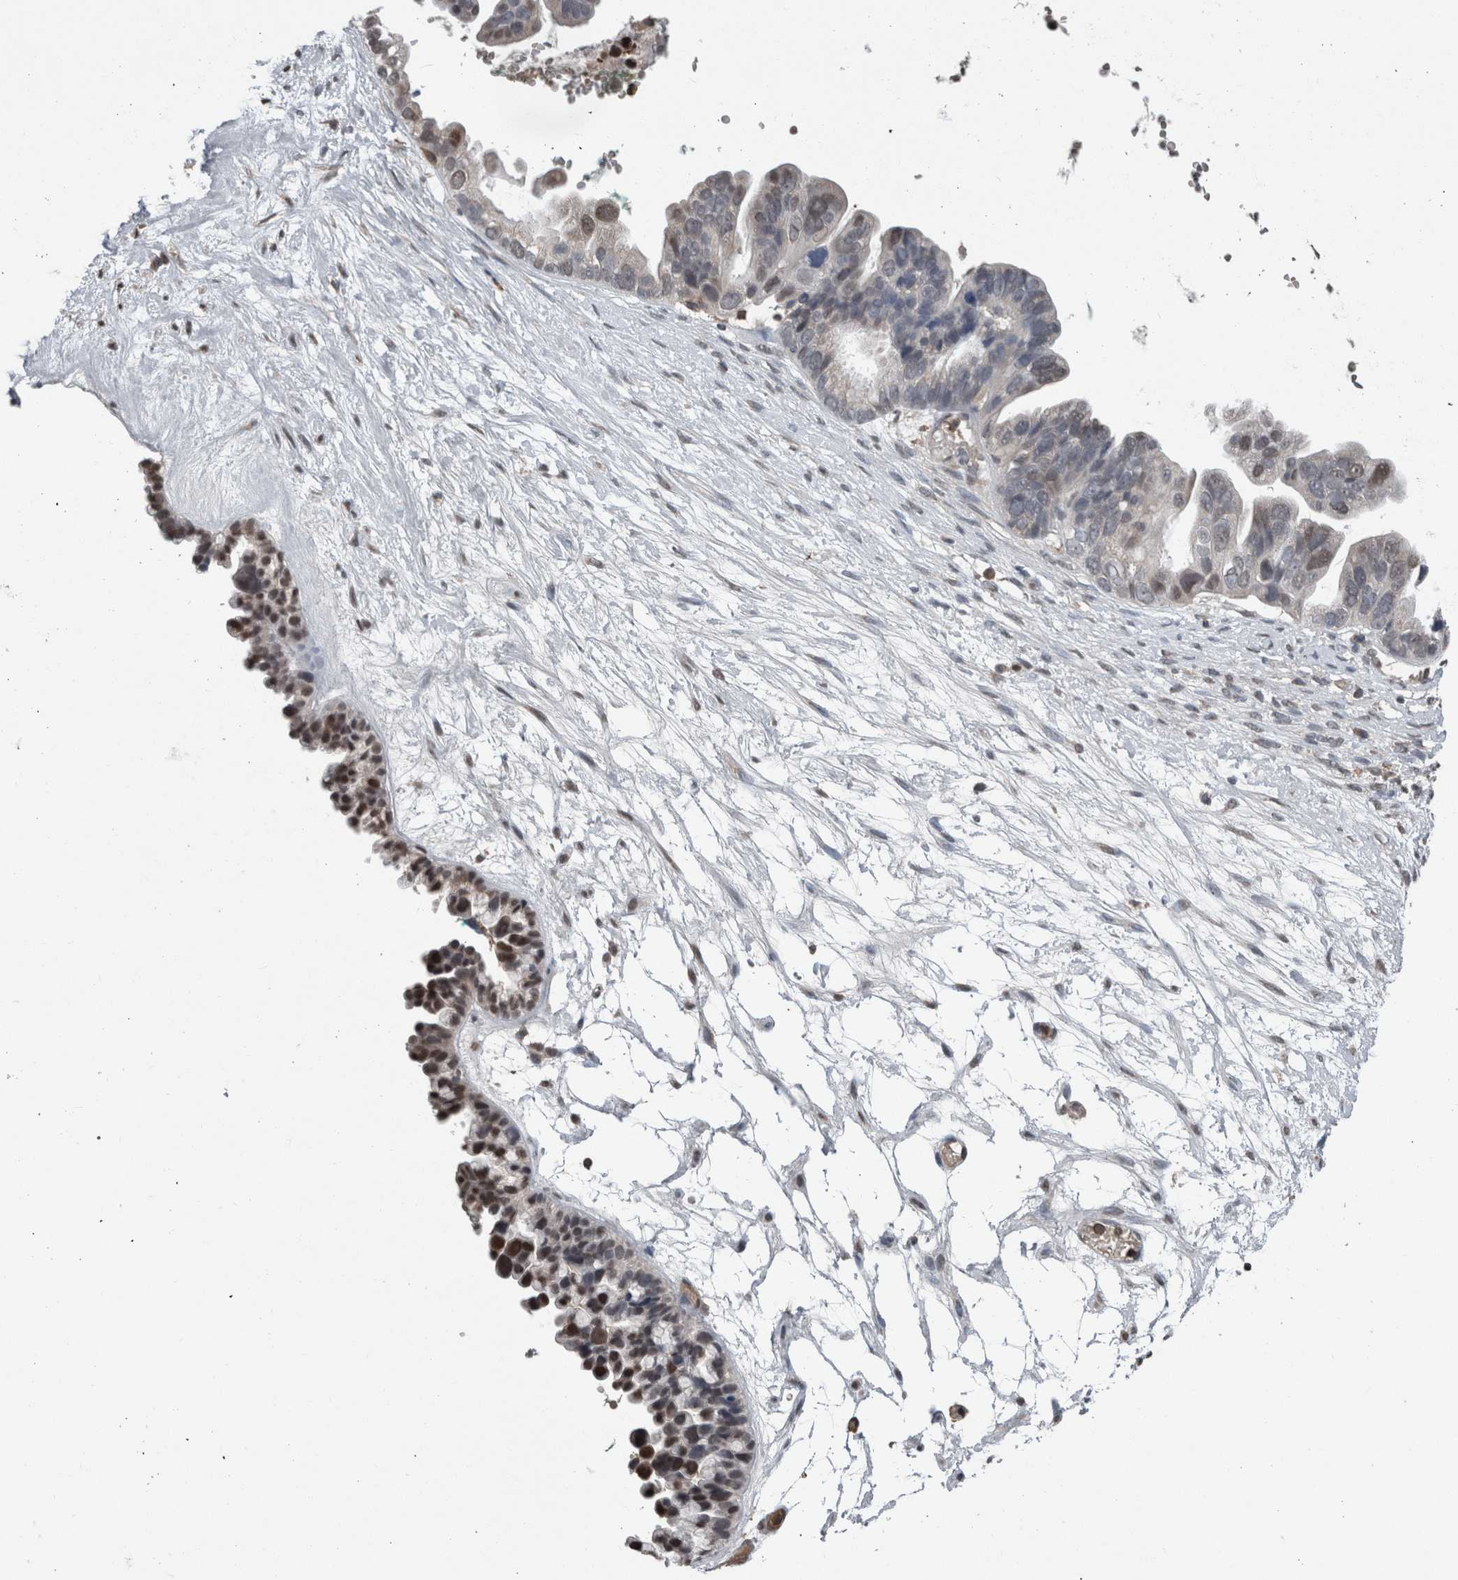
{"staining": {"intensity": "moderate", "quantity": "<25%", "location": "nuclear"}, "tissue": "ovarian cancer", "cell_type": "Tumor cells", "image_type": "cancer", "snomed": [{"axis": "morphology", "description": "Cystadenocarcinoma, serous, NOS"}, {"axis": "topography", "description": "Ovary"}], "caption": "Ovarian cancer (serous cystadenocarcinoma) stained with a brown dye displays moderate nuclear positive positivity in approximately <25% of tumor cells.", "gene": "MAFF", "patient": {"sex": "female", "age": 56}}